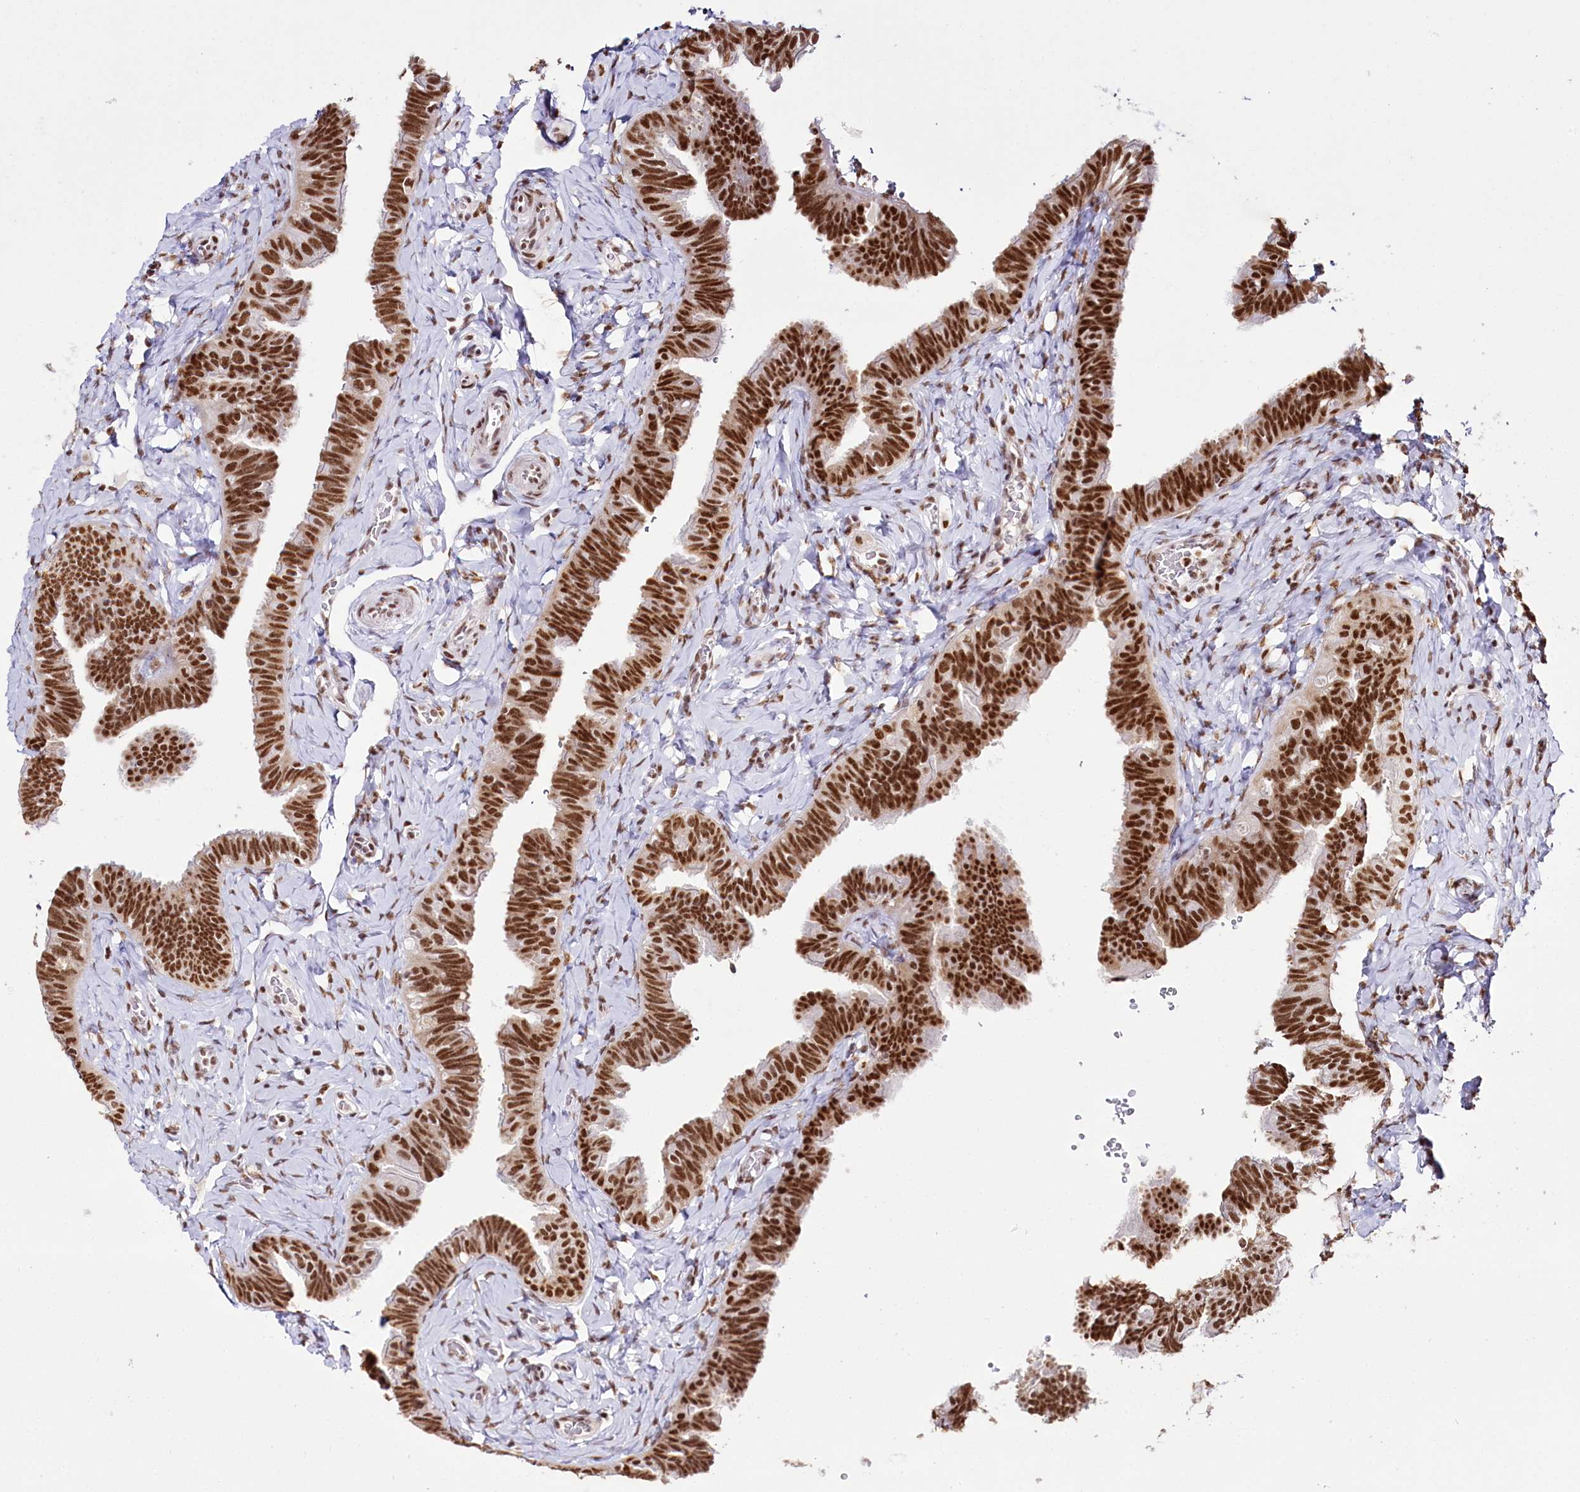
{"staining": {"intensity": "strong", "quantity": ">75%", "location": "nuclear"}, "tissue": "fallopian tube", "cell_type": "Glandular cells", "image_type": "normal", "snomed": [{"axis": "morphology", "description": "Normal tissue, NOS"}, {"axis": "topography", "description": "Fallopian tube"}], "caption": "Brown immunohistochemical staining in normal human fallopian tube demonstrates strong nuclear expression in approximately >75% of glandular cells. (brown staining indicates protein expression, while blue staining denotes nuclei).", "gene": "SMARCE1", "patient": {"sex": "female", "age": 39}}